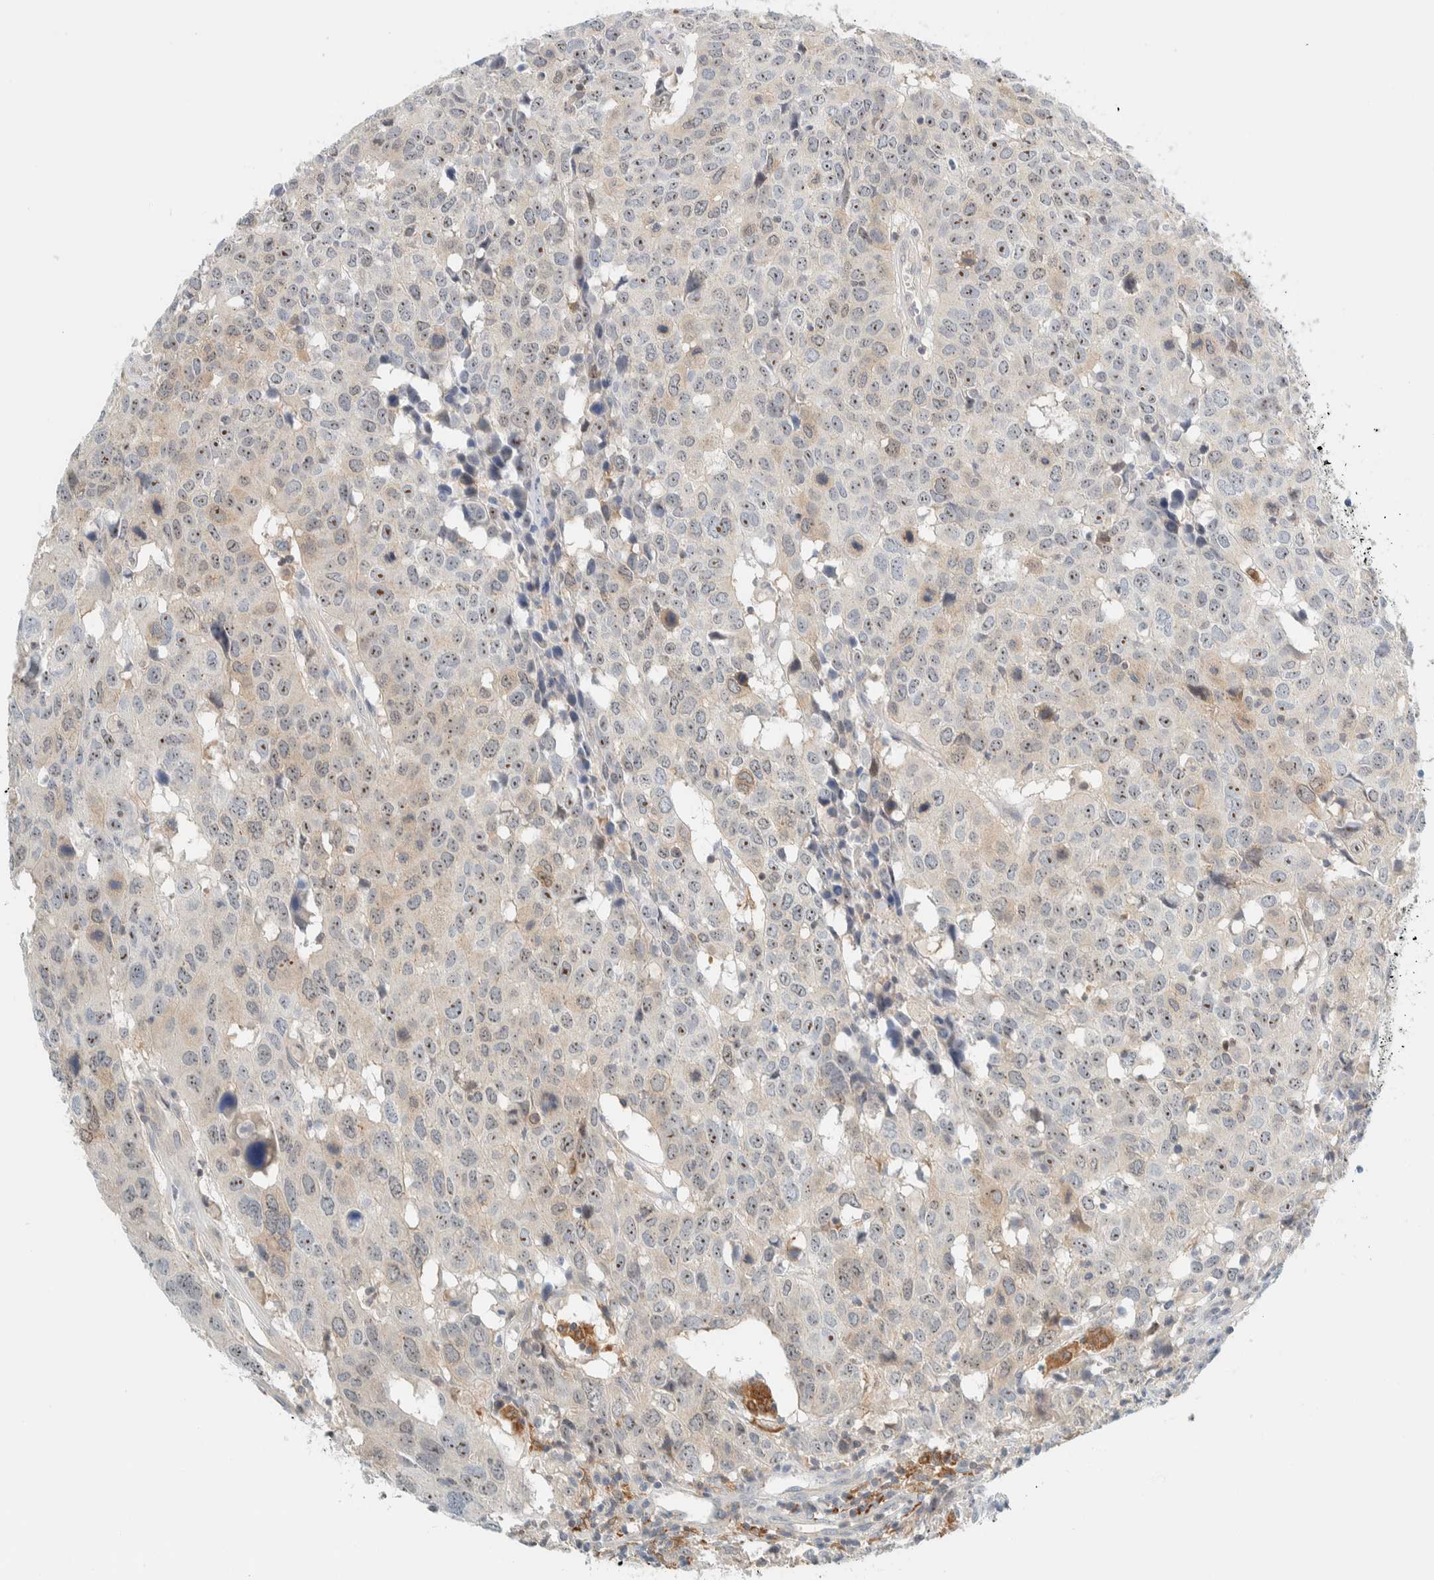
{"staining": {"intensity": "moderate", "quantity": ">75%", "location": "nuclear"}, "tissue": "head and neck cancer", "cell_type": "Tumor cells", "image_type": "cancer", "snomed": [{"axis": "morphology", "description": "Squamous cell carcinoma, NOS"}, {"axis": "topography", "description": "Head-Neck"}], "caption": "Immunohistochemical staining of human head and neck squamous cell carcinoma shows moderate nuclear protein expression in about >75% of tumor cells.", "gene": "NDE1", "patient": {"sex": "male", "age": 66}}